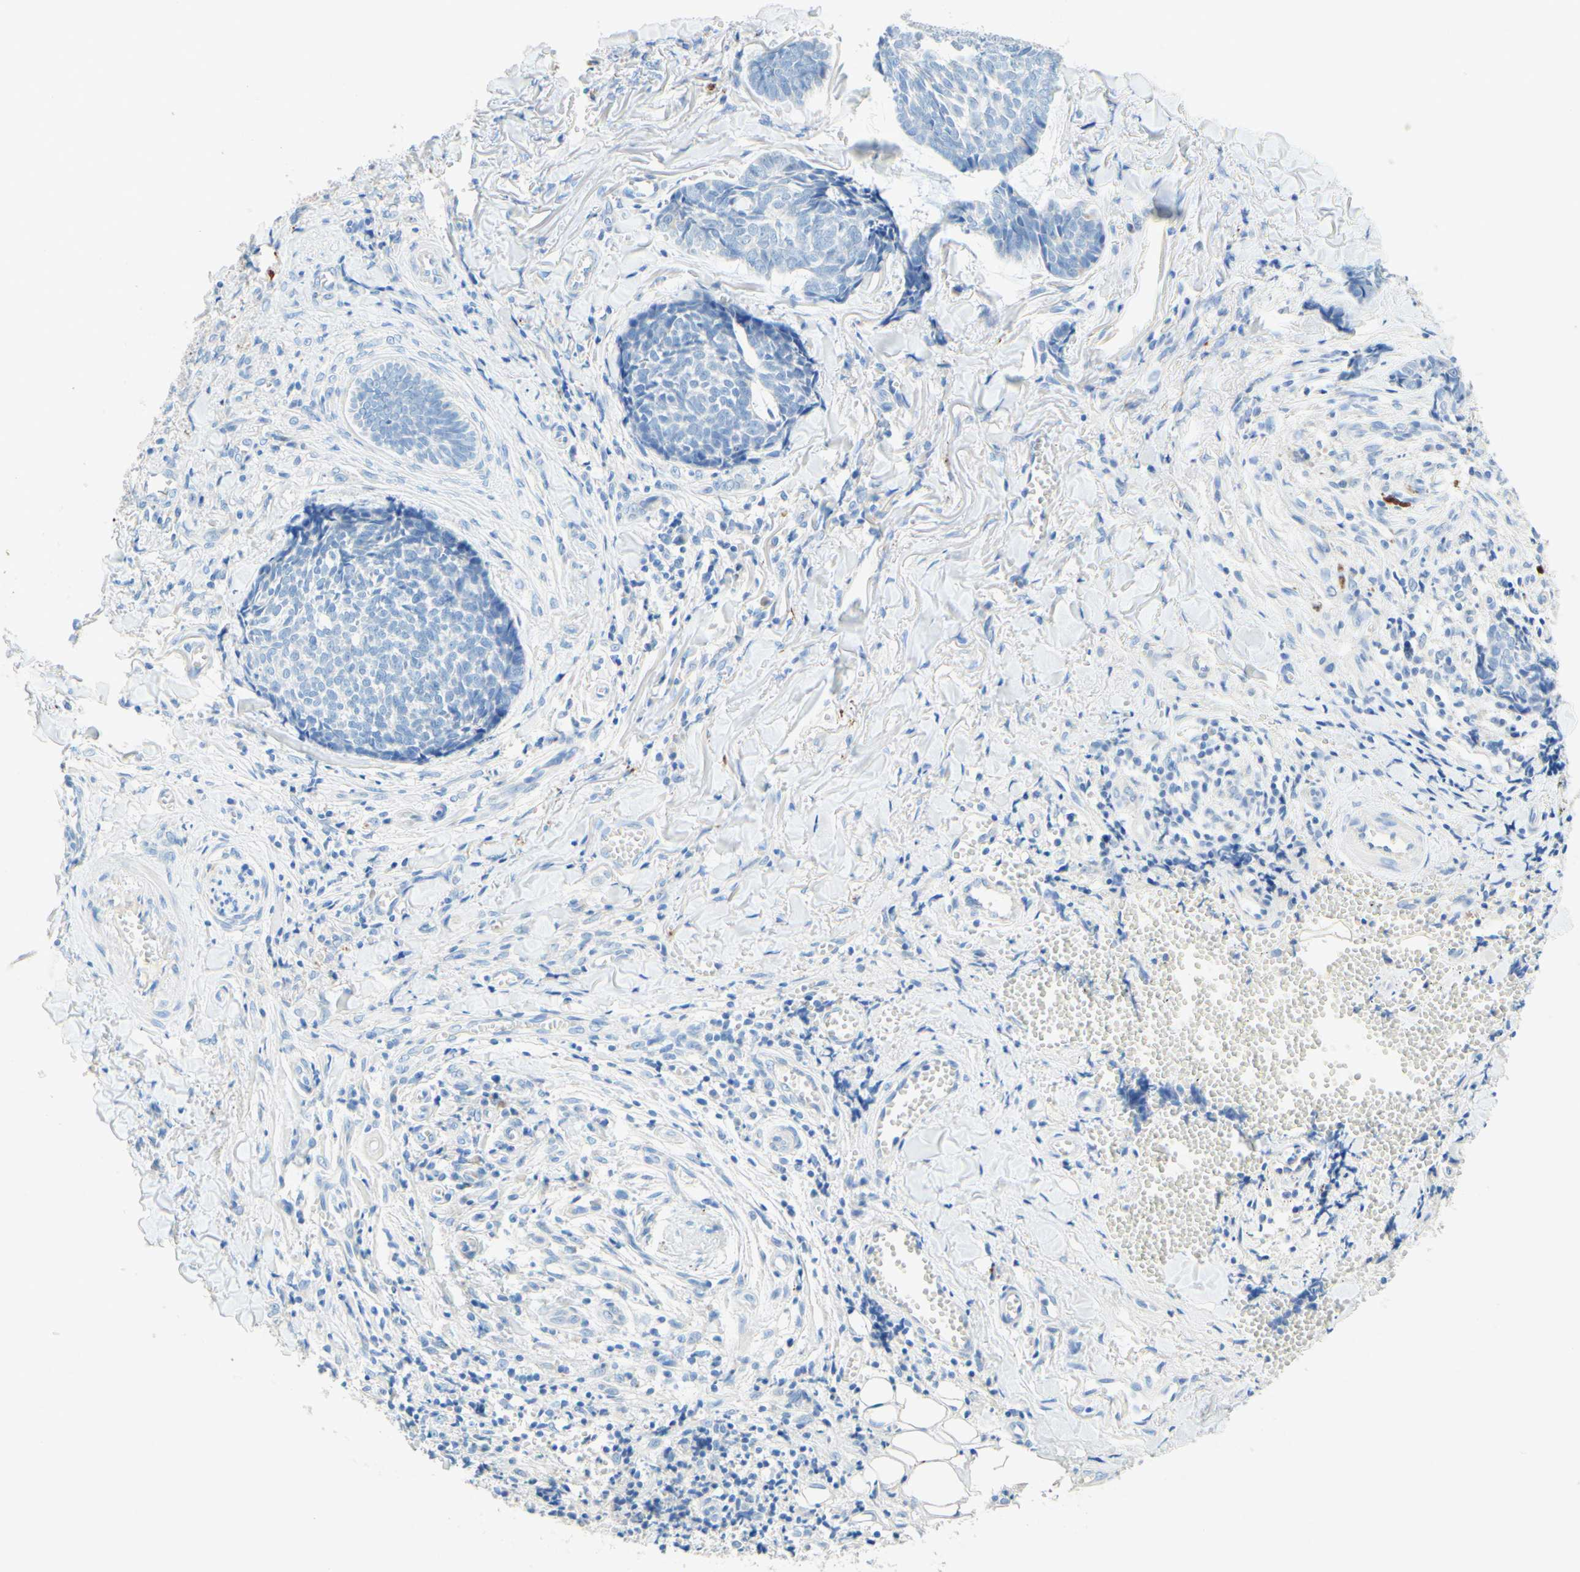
{"staining": {"intensity": "negative", "quantity": "none", "location": "none"}, "tissue": "skin cancer", "cell_type": "Tumor cells", "image_type": "cancer", "snomed": [{"axis": "morphology", "description": "Basal cell carcinoma"}, {"axis": "topography", "description": "Skin"}], "caption": "Protein analysis of skin basal cell carcinoma shows no significant expression in tumor cells. (DAB immunohistochemistry (IHC), high magnification).", "gene": "SLC46A1", "patient": {"sex": "male", "age": 84}}